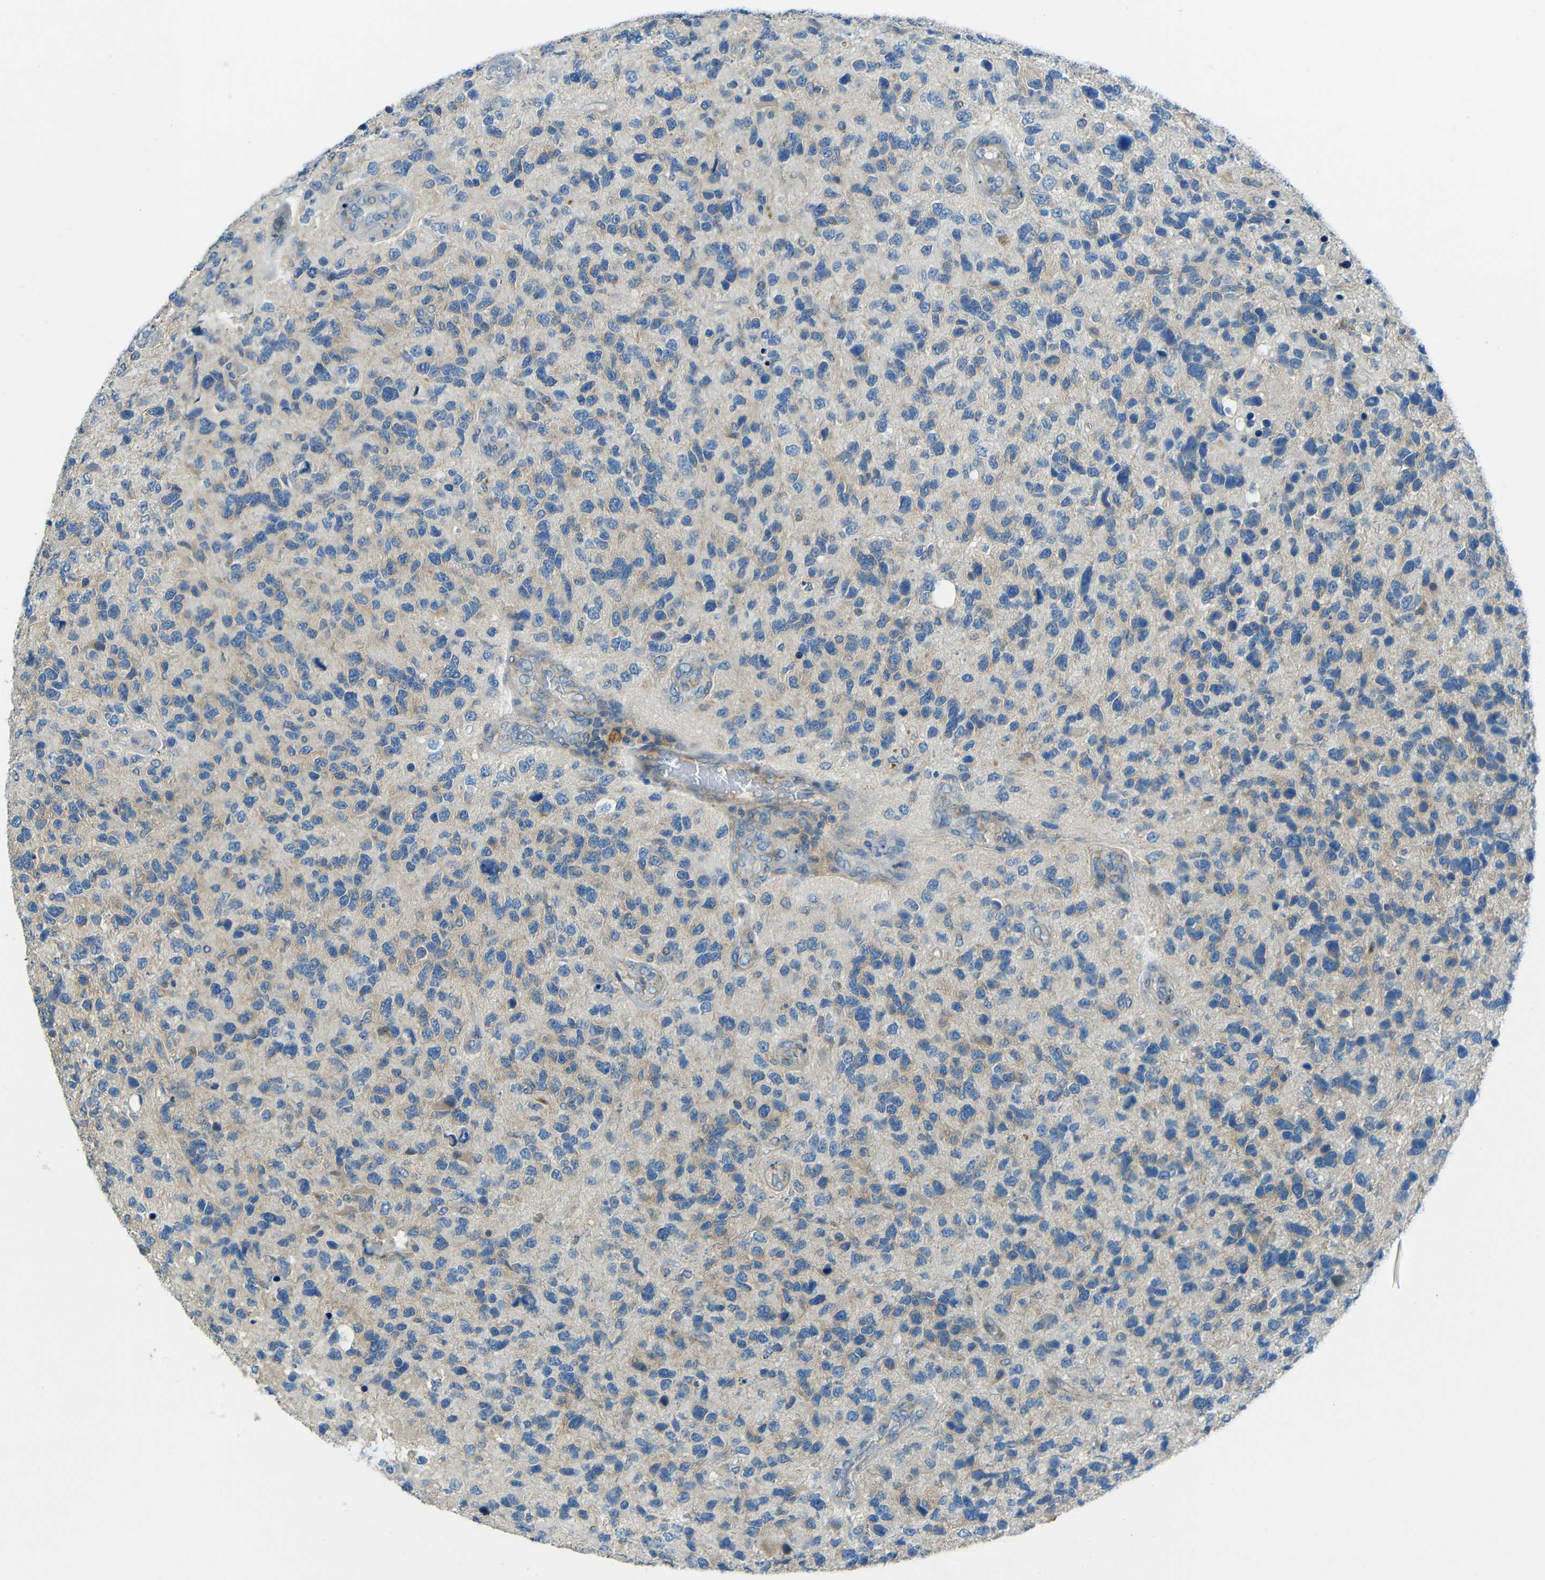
{"staining": {"intensity": "weak", "quantity": "<25%", "location": "cytoplasmic/membranous"}, "tissue": "glioma", "cell_type": "Tumor cells", "image_type": "cancer", "snomed": [{"axis": "morphology", "description": "Glioma, malignant, High grade"}, {"axis": "topography", "description": "Brain"}], "caption": "Immunohistochemistry (IHC) image of malignant high-grade glioma stained for a protein (brown), which demonstrates no staining in tumor cells.", "gene": "CYP26B1", "patient": {"sex": "female", "age": 58}}